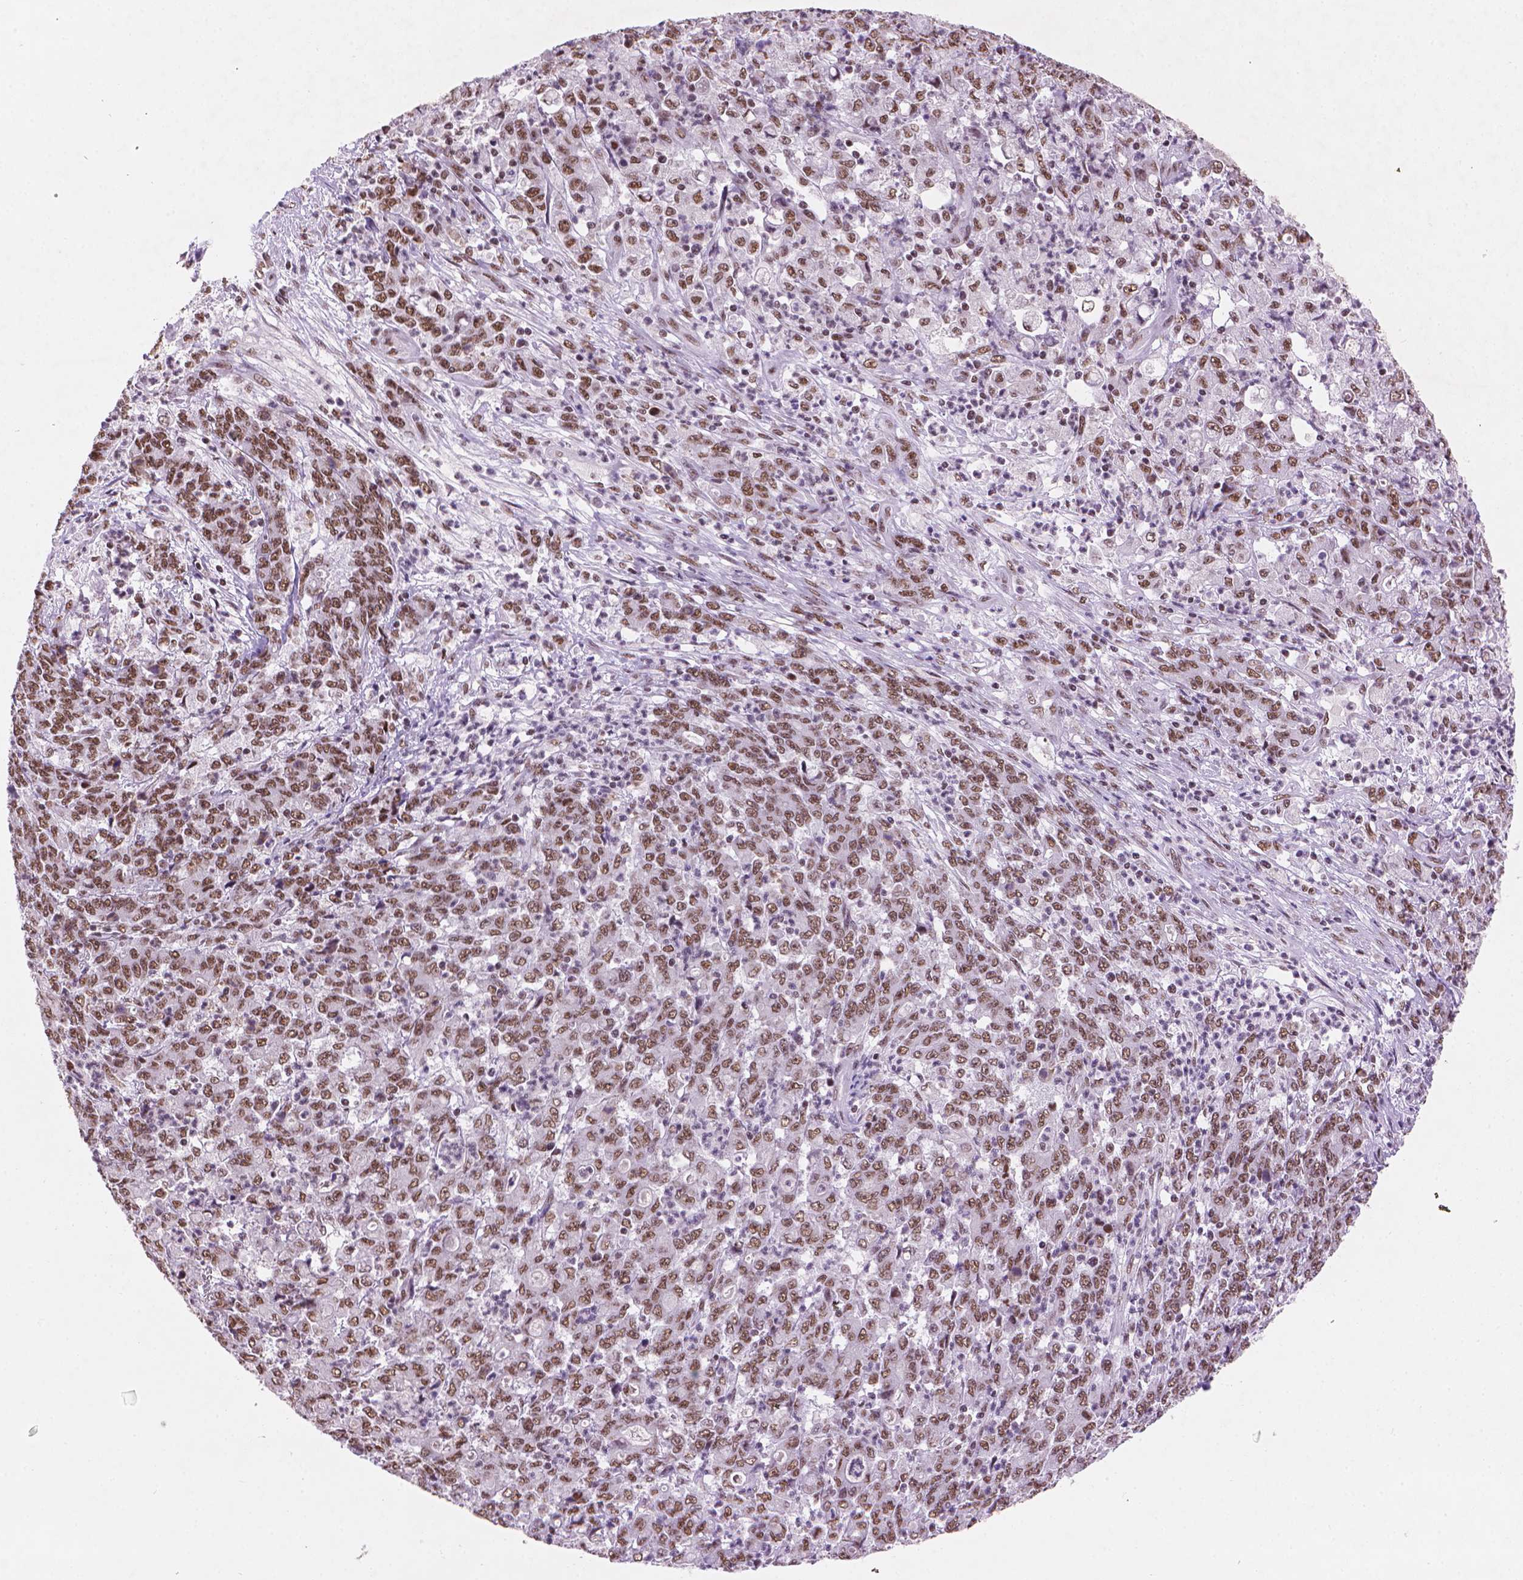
{"staining": {"intensity": "moderate", "quantity": ">75%", "location": "nuclear"}, "tissue": "stomach cancer", "cell_type": "Tumor cells", "image_type": "cancer", "snomed": [{"axis": "morphology", "description": "Adenocarcinoma, NOS"}, {"axis": "topography", "description": "Stomach, lower"}], "caption": "Human adenocarcinoma (stomach) stained for a protein (brown) exhibits moderate nuclear positive positivity in approximately >75% of tumor cells.", "gene": "RPA4", "patient": {"sex": "female", "age": 71}}